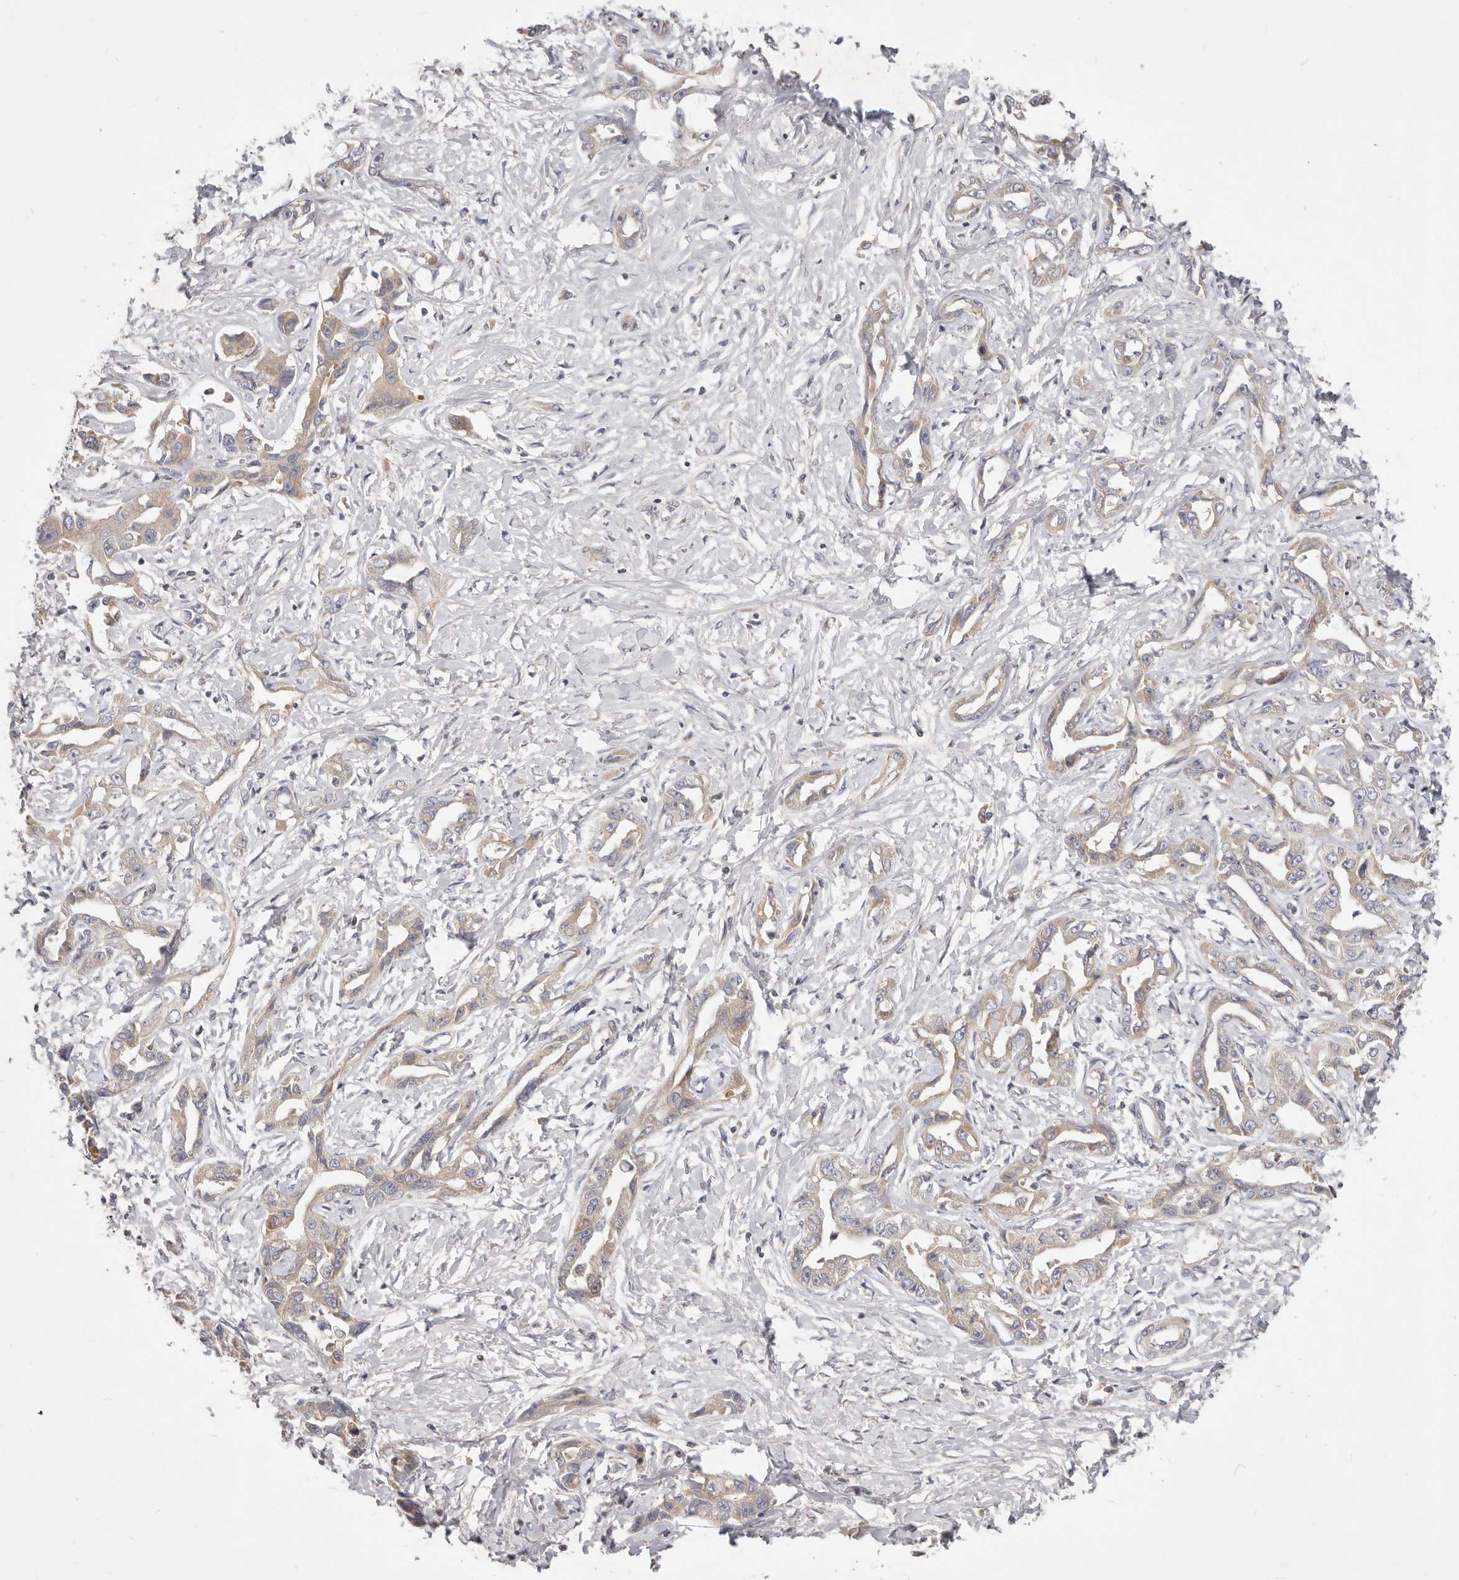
{"staining": {"intensity": "weak", "quantity": "25%-75%", "location": "cytoplasmic/membranous"}, "tissue": "liver cancer", "cell_type": "Tumor cells", "image_type": "cancer", "snomed": [{"axis": "morphology", "description": "Cholangiocarcinoma"}, {"axis": "topography", "description": "Liver"}], "caption": "High-power microscopy captured an immunohistochemistry histopathology image of liver cancer, revealing weak cytoplasmic/membranous expression in about 25%-75% of tumor cells.", "gene": "TFB2M", "patient": {"sex": "male", "age": 59}}